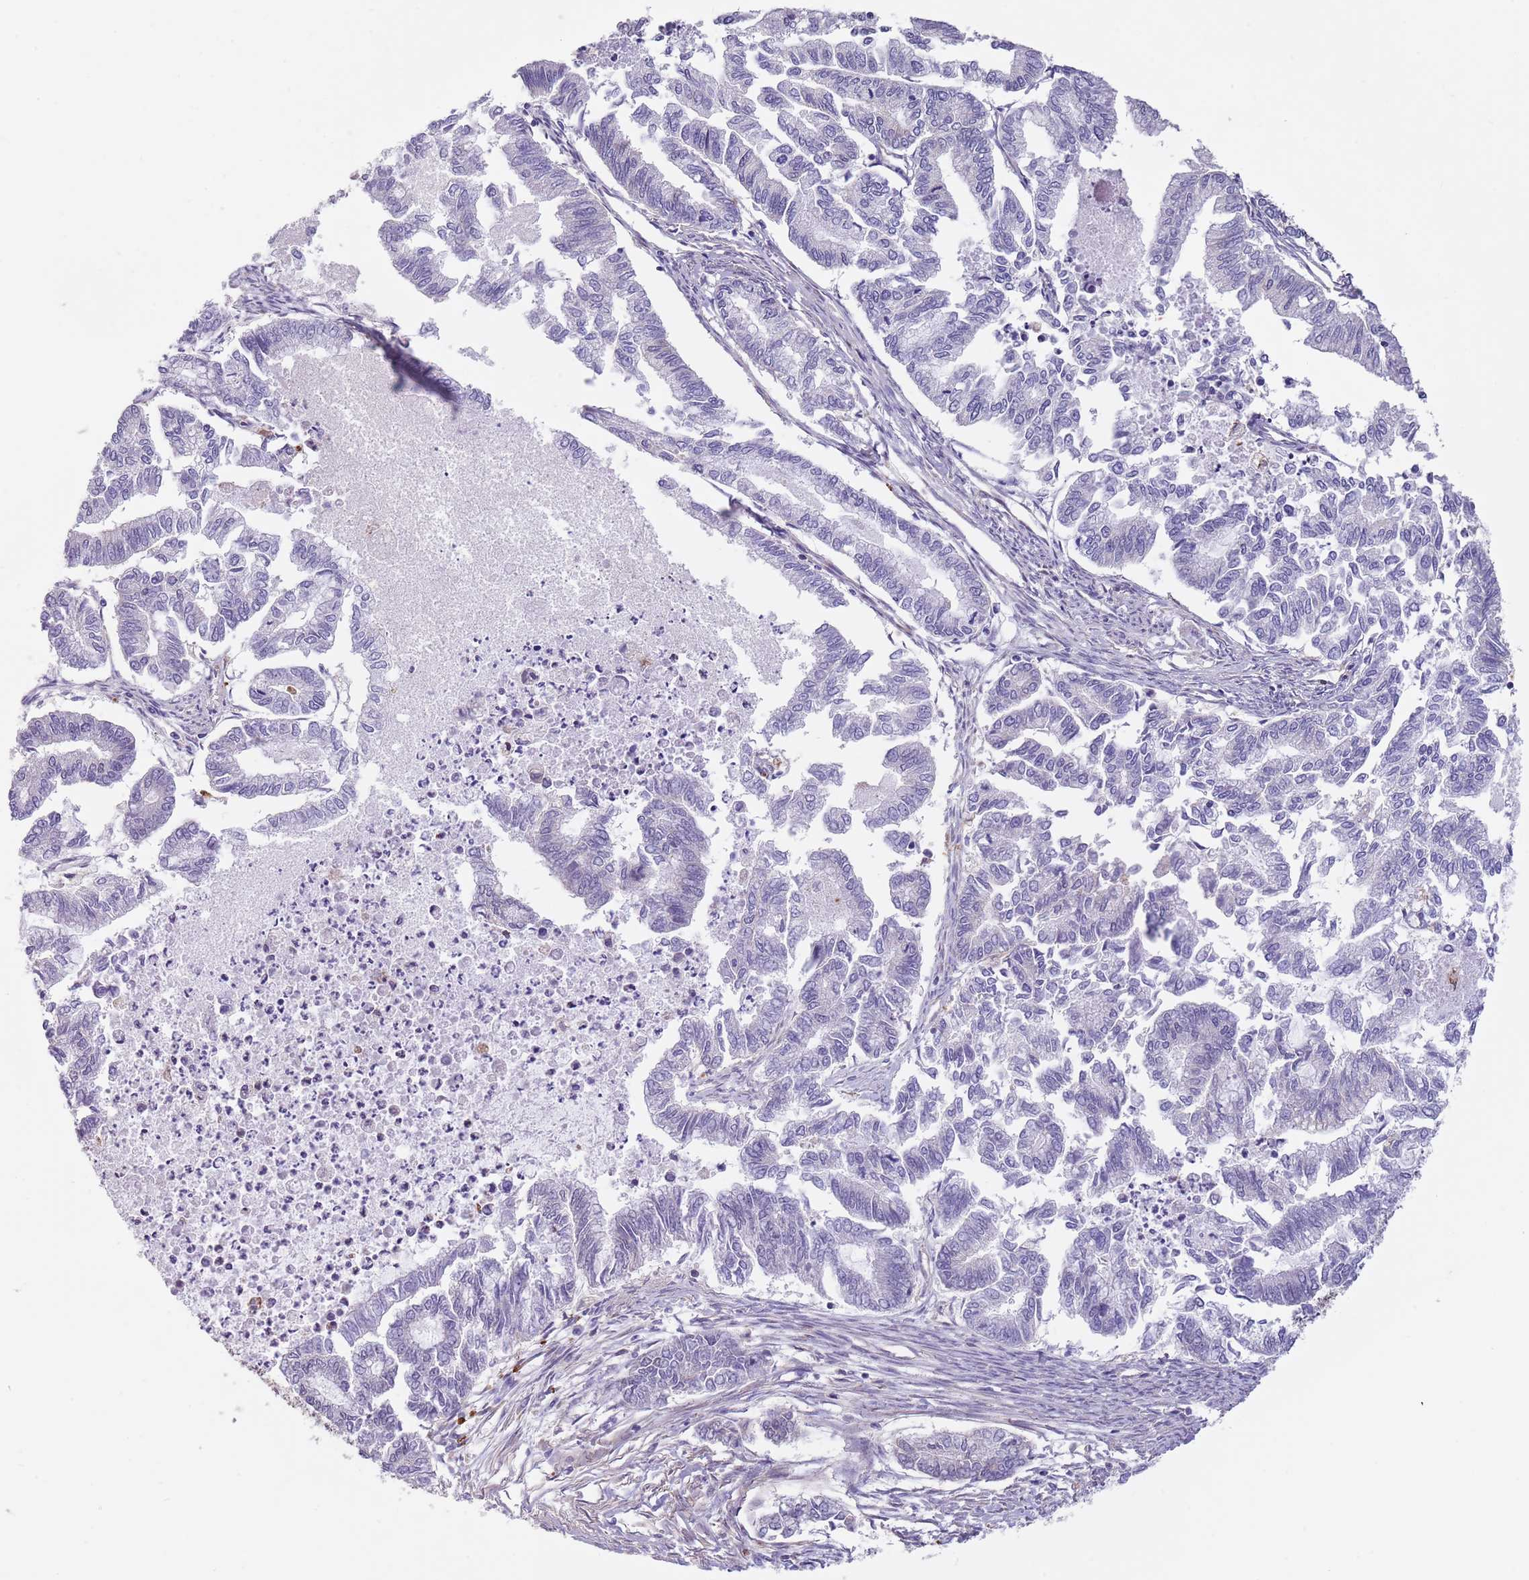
{"staining": {"intensity": "negative", "quantity": "none", "location": "none"}, "tissue": "endometrial cancer", "cell_type": "Tumor cells", "image_type": "cancer", "snomed": [{"axis": "morphology", "description": "Adenocarcinoma, NOS"}, {"axis": "topography", "description": "Endometrium"}], "caption": "An immunohistochemistry image of endometrial cancer (adenocarcinoma) is shown. There is no staining in tumor cells of endometrial cancer (adenocarcinoma).", "gene": "CREBZF", "patient": {"sex": "female", "age": 79}}